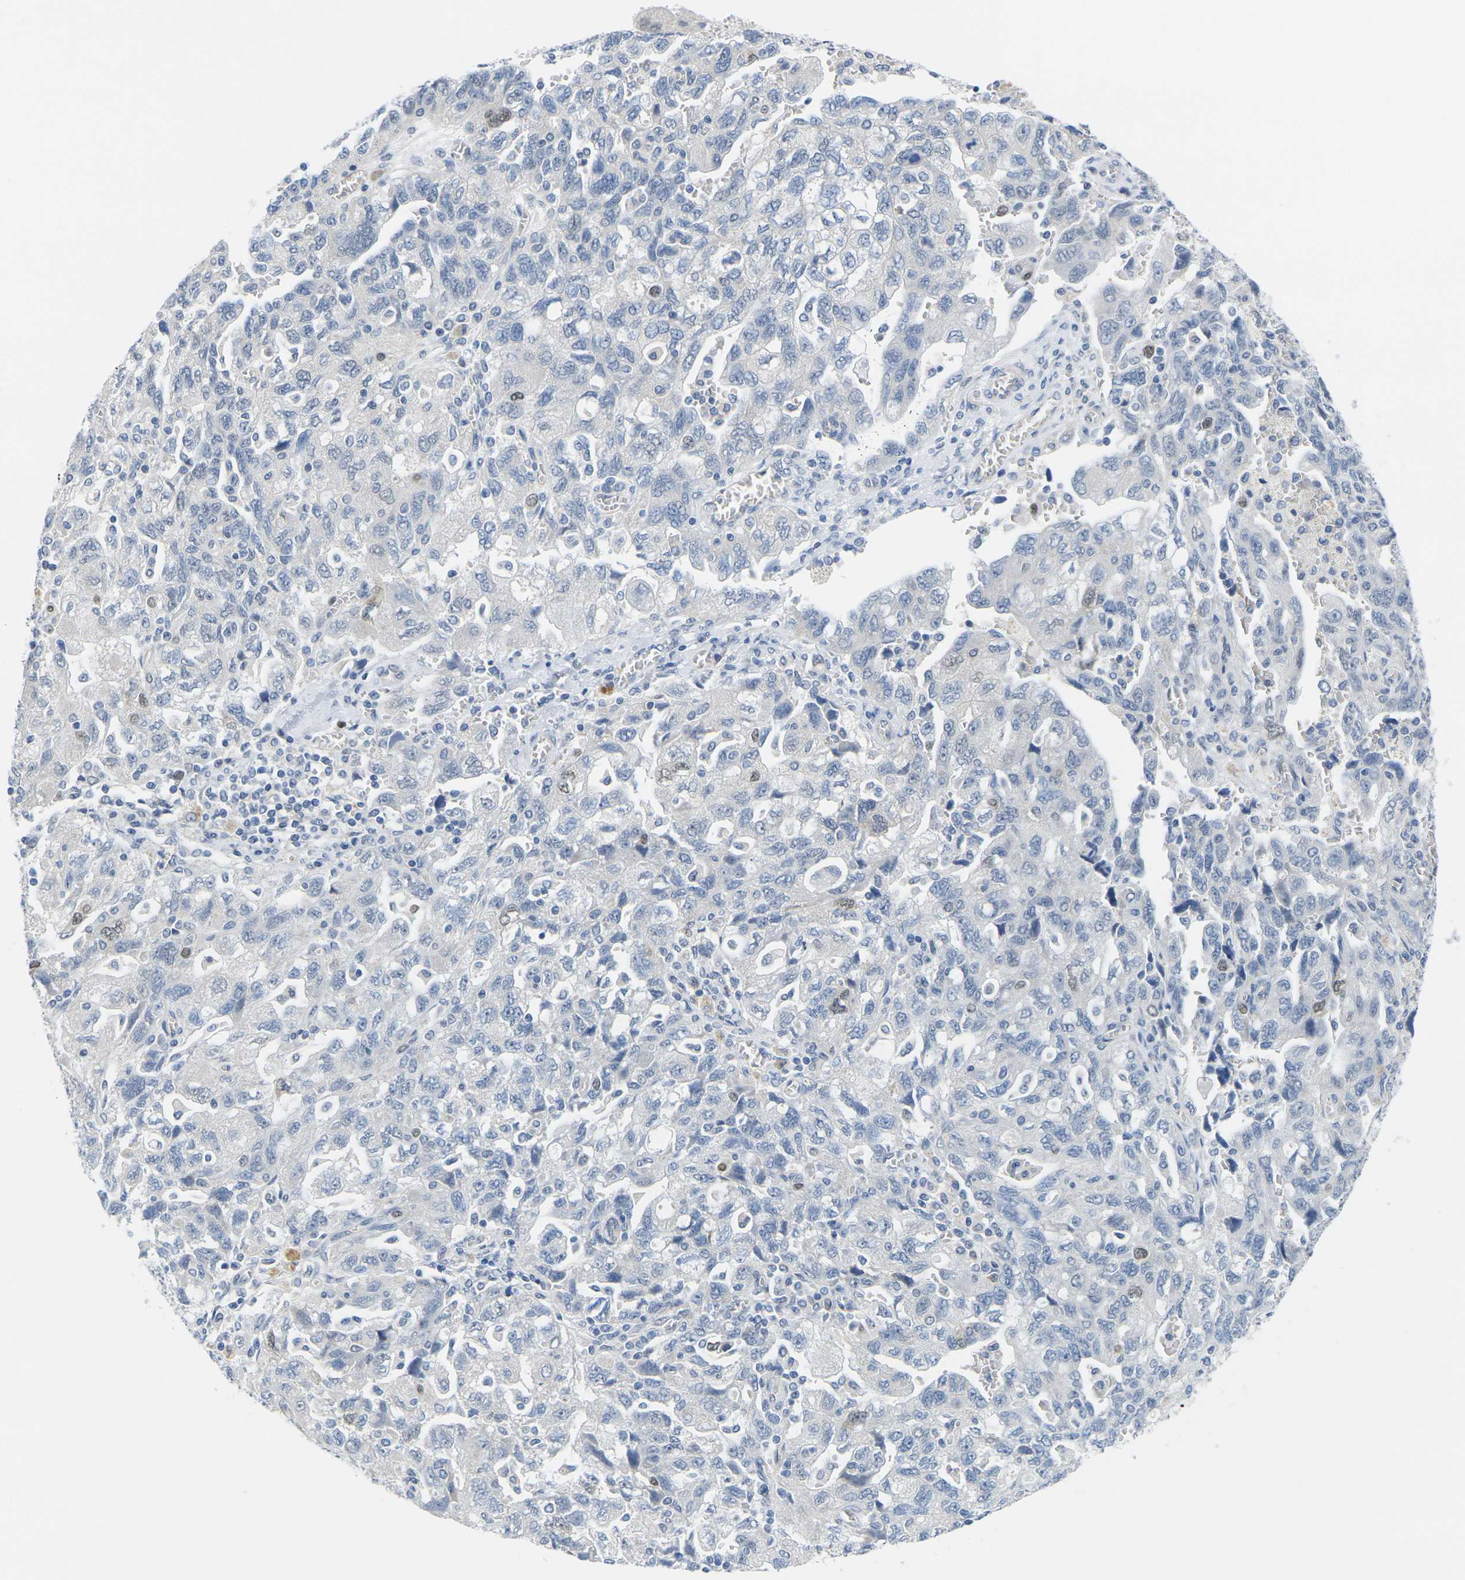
{"staining": {"intensity": "weak", "quantity": "<25%", "location": "nuclear"}, "tissue": "ovarian cancer", "cell_type": "Tumor cells", "image_type": "cancer", "snomed": [{"axis": "morphology", "description": "Carcinoma, NOS"}, {"axis": "morphology", "description": "Cystadenocarcinoma, serous, NOS"}, {"axis": "topography", "description": "Ovary"}], "caption": "The IHC histopathology image has no significant positivity in tumor cells of ovarian carcinoma tissue.", "gene": "CDK2", "patient": {"sex": "female", "age": 69}}